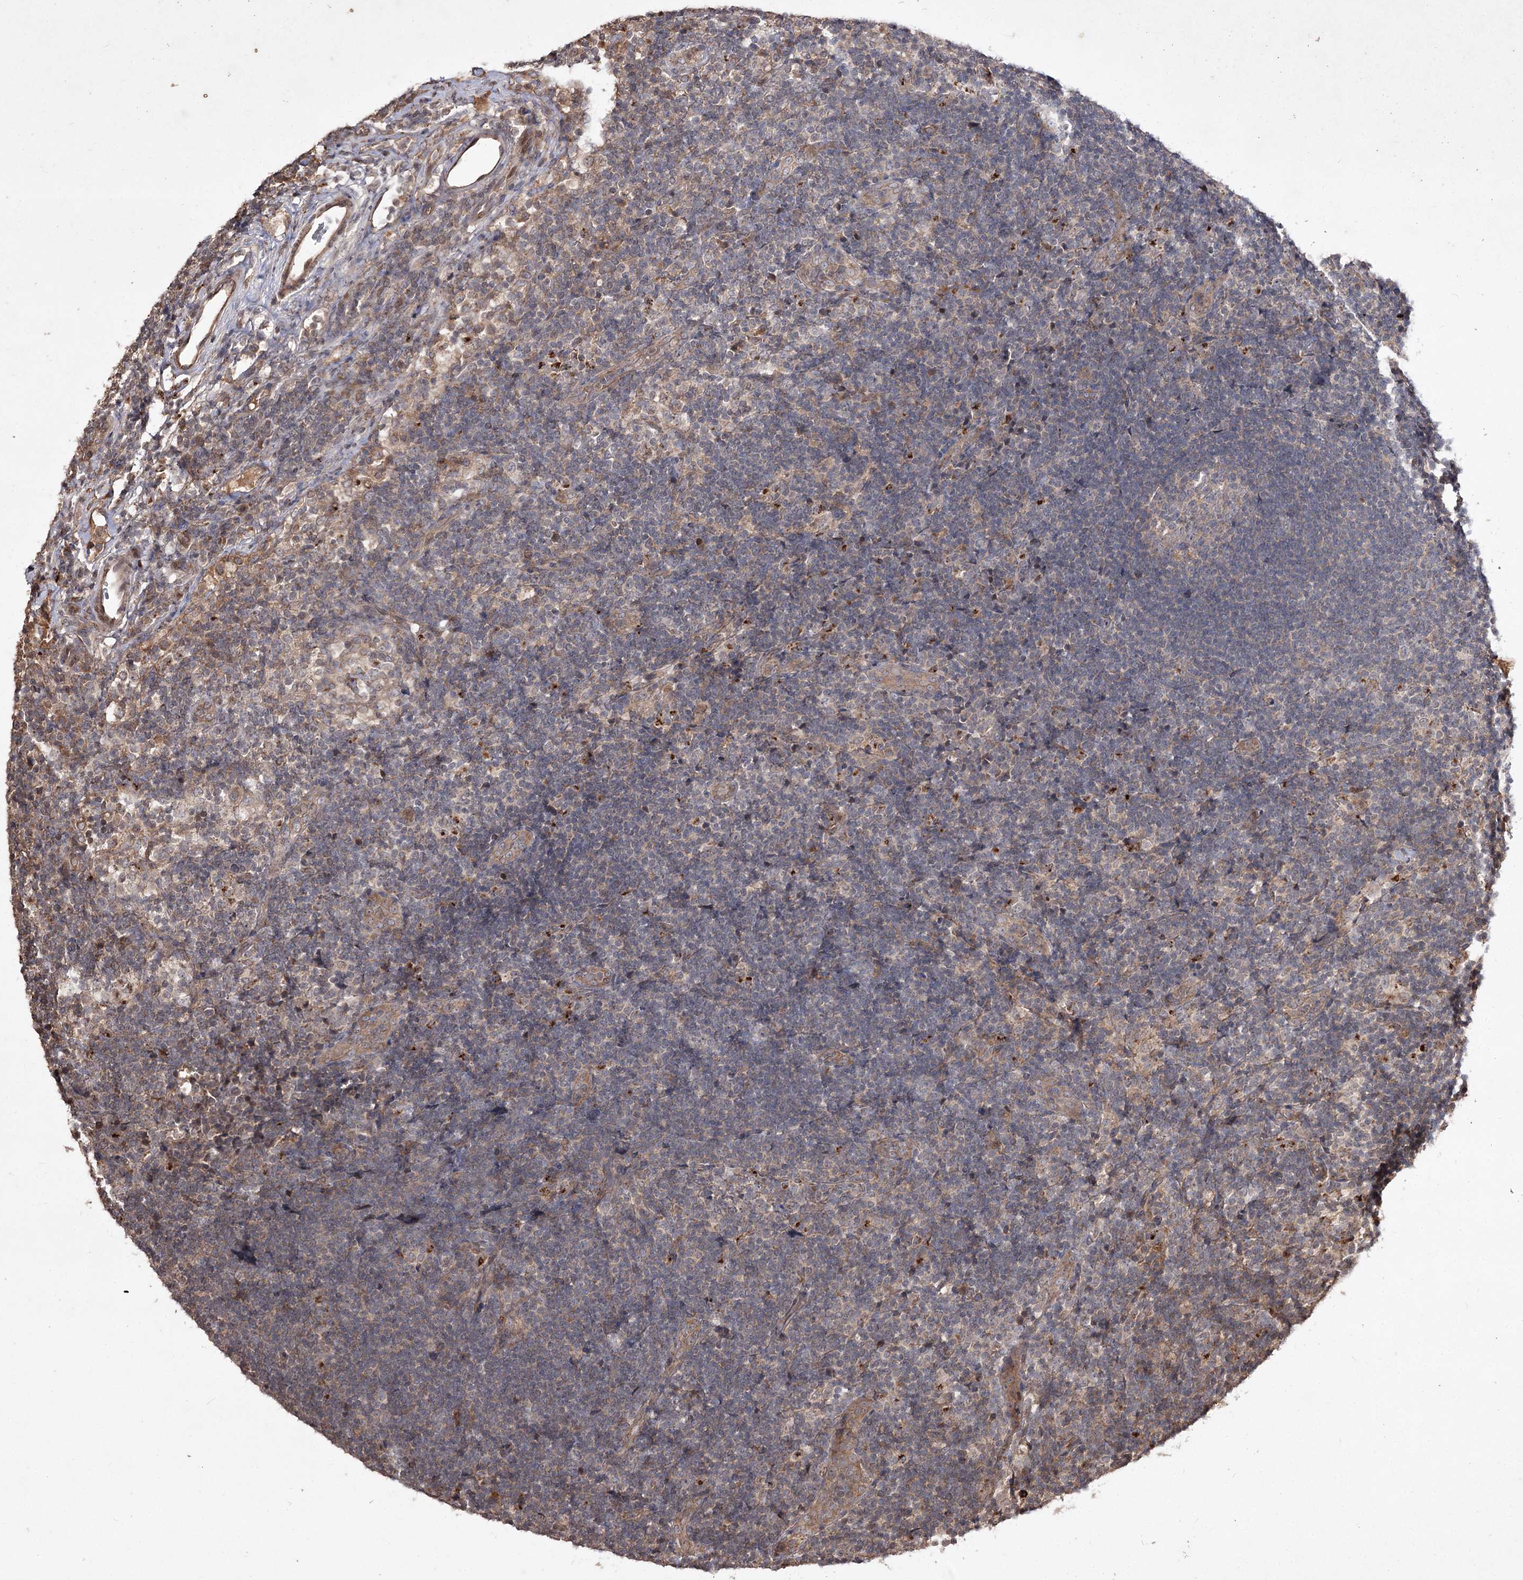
{"staining": {"intensity": "moderate", "quantity": ">75%", "location": "cytoplasmic/membranous"}, "tissue": "lymph node", "cell_type": "Germinal center cells", "image_type": "normal", "snomed": [{"axis": "morphology", "description": "Normal tissue, NOS"}, {"axis": "topography", "description": "Lymph node"}], "caption": "The histopathology image exhibits staining of normal lymph node, revealing moderate cytoplasmic/membranous protein expression (brown color) within germinal center cells.", "gene": "FANCL", "patient": {"sex": "female", "age": 22}}